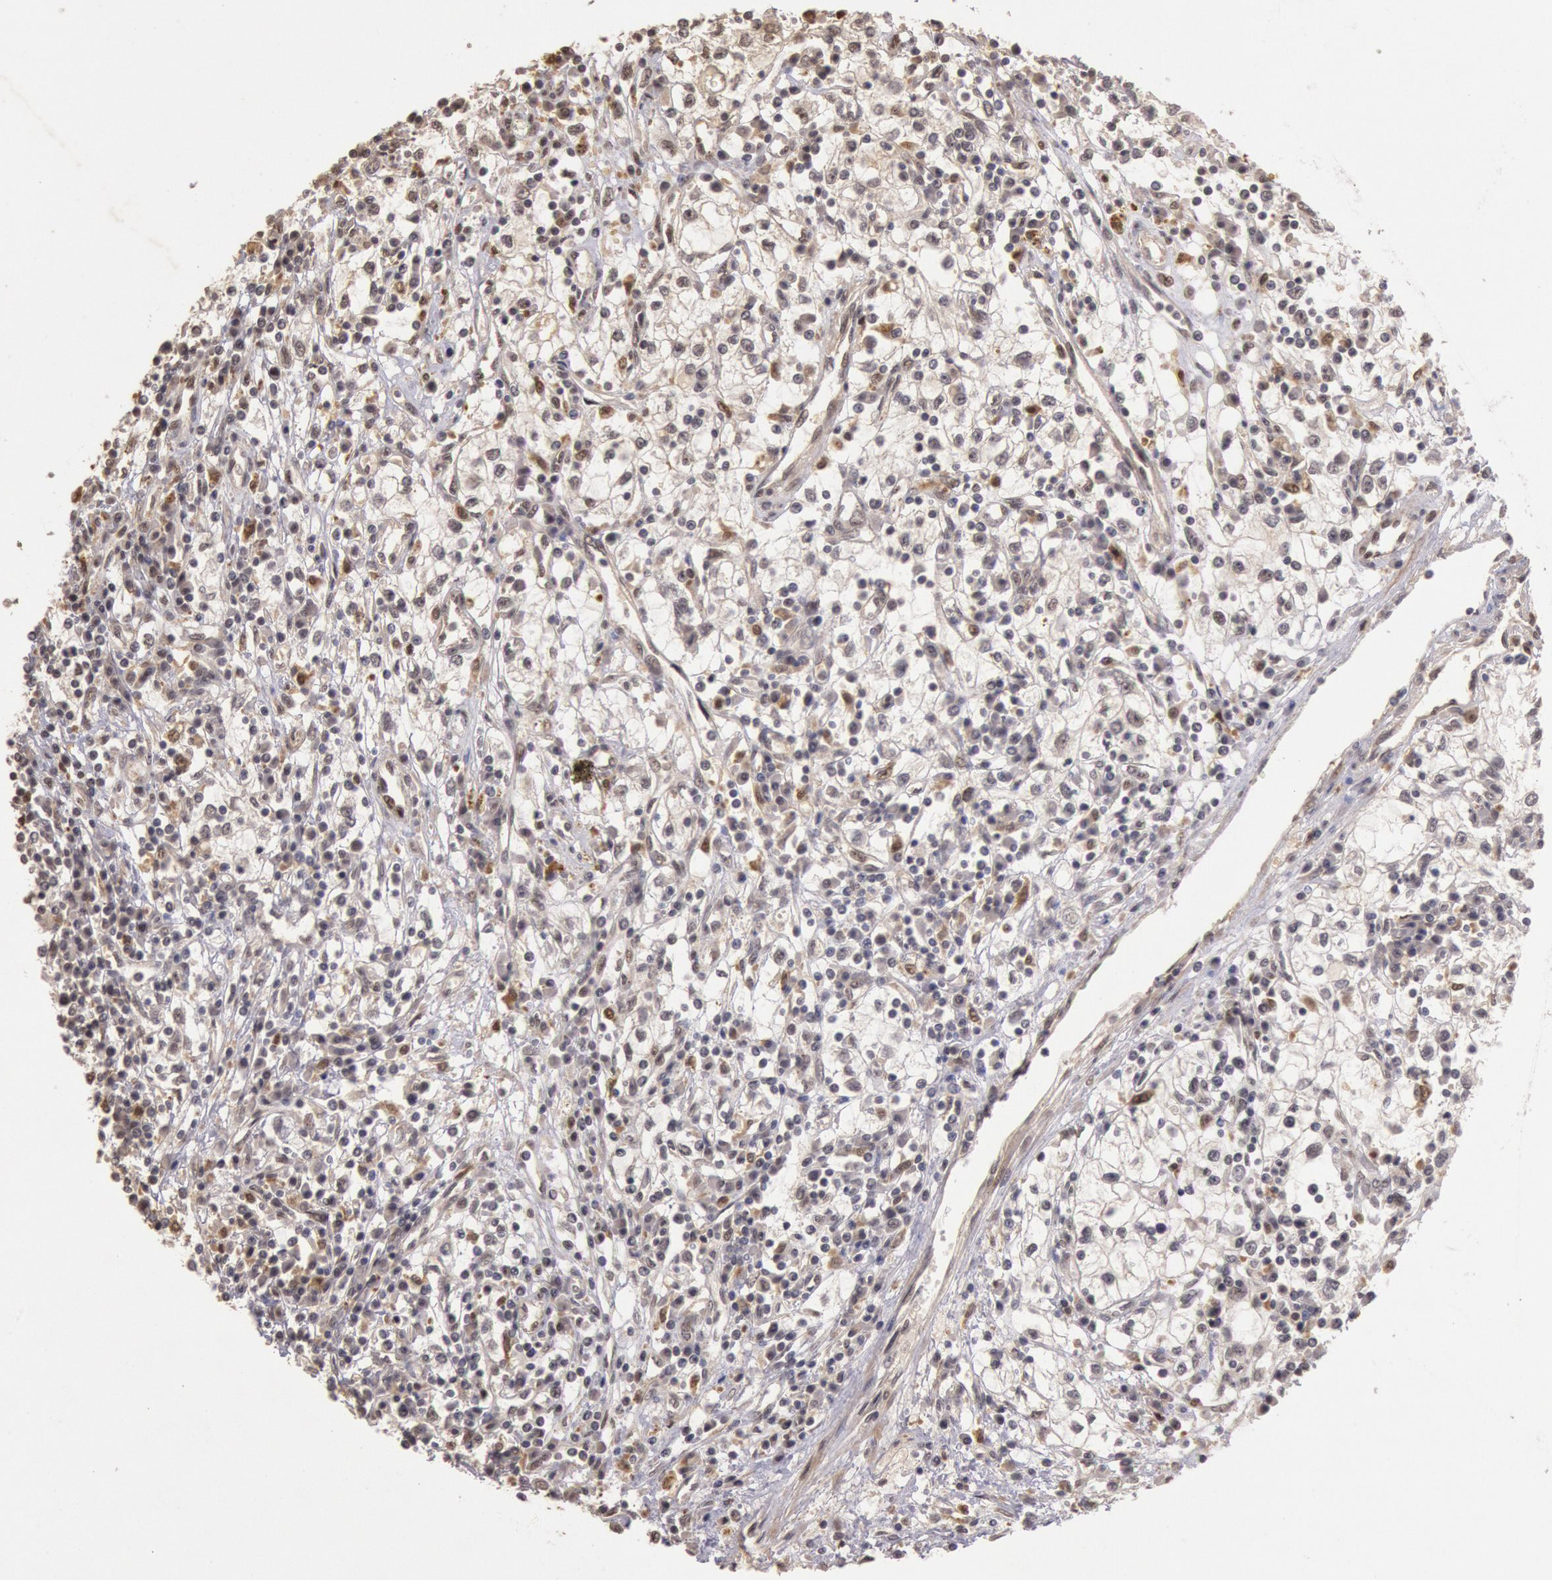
{"staining": {"intensity": "weak", "quantity": "25%-75%", "location": "nuclear"}, "tissue": "renal cancer", "cell_type": "Tumor cells", "image_type": "cancer", "snomed": [{"axis": "morphology", "description": "Adenocarcinoma, NOS"}, {"axis": "topography", "description": "Kidney"}], "caption": "There is low levels of weak nuclear expression in tumor cells of renal cancer (adenocarcinoma), as demonstrated by immunohistochemical staining (brown color).", "gene": "LIG4", "patient": {"sex": "male", "age": 82}}